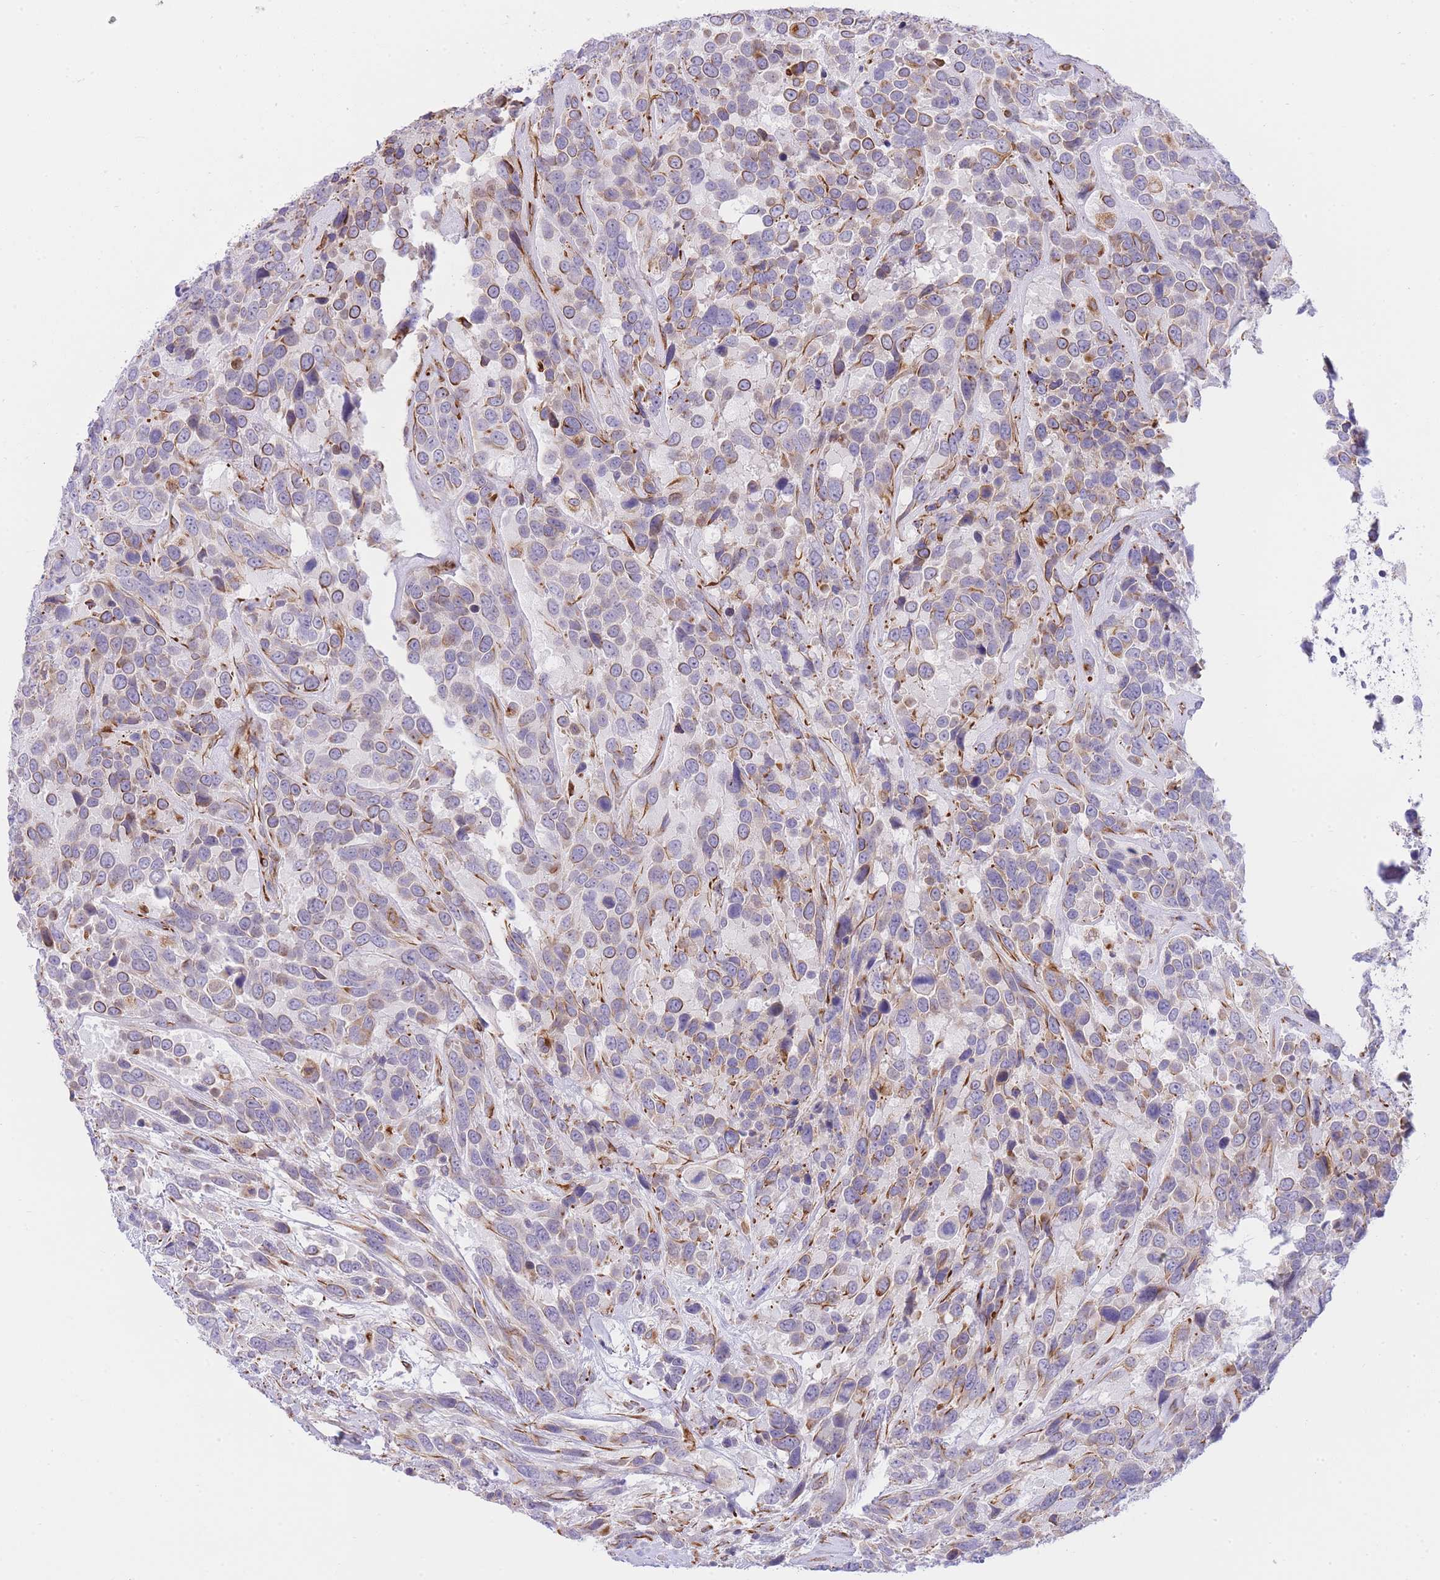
{"staining": {"intensity": "moderate", "quantity": "25%-75%", "location": "cytoplasmic/membranous"}, "tissue": "urothelial cancer", "cell_type": "Tumor cells", "image_type": "cancer", "snomed": [{"axis": "morphology", "description": "Urothelial carcinoma, High grade"}, {"axis": "topography", "description": "Urinary bladder"}], "caption": "DAB (3,3'-diaminobenzidine) immunohistochemical staining of urothelial cancer shows moderate cytoplasmic/membranous protein expression in about 25%-75% of tumor cells.", "gene": "ECPAS", "patient": {"sex": "female", "age": 70}}